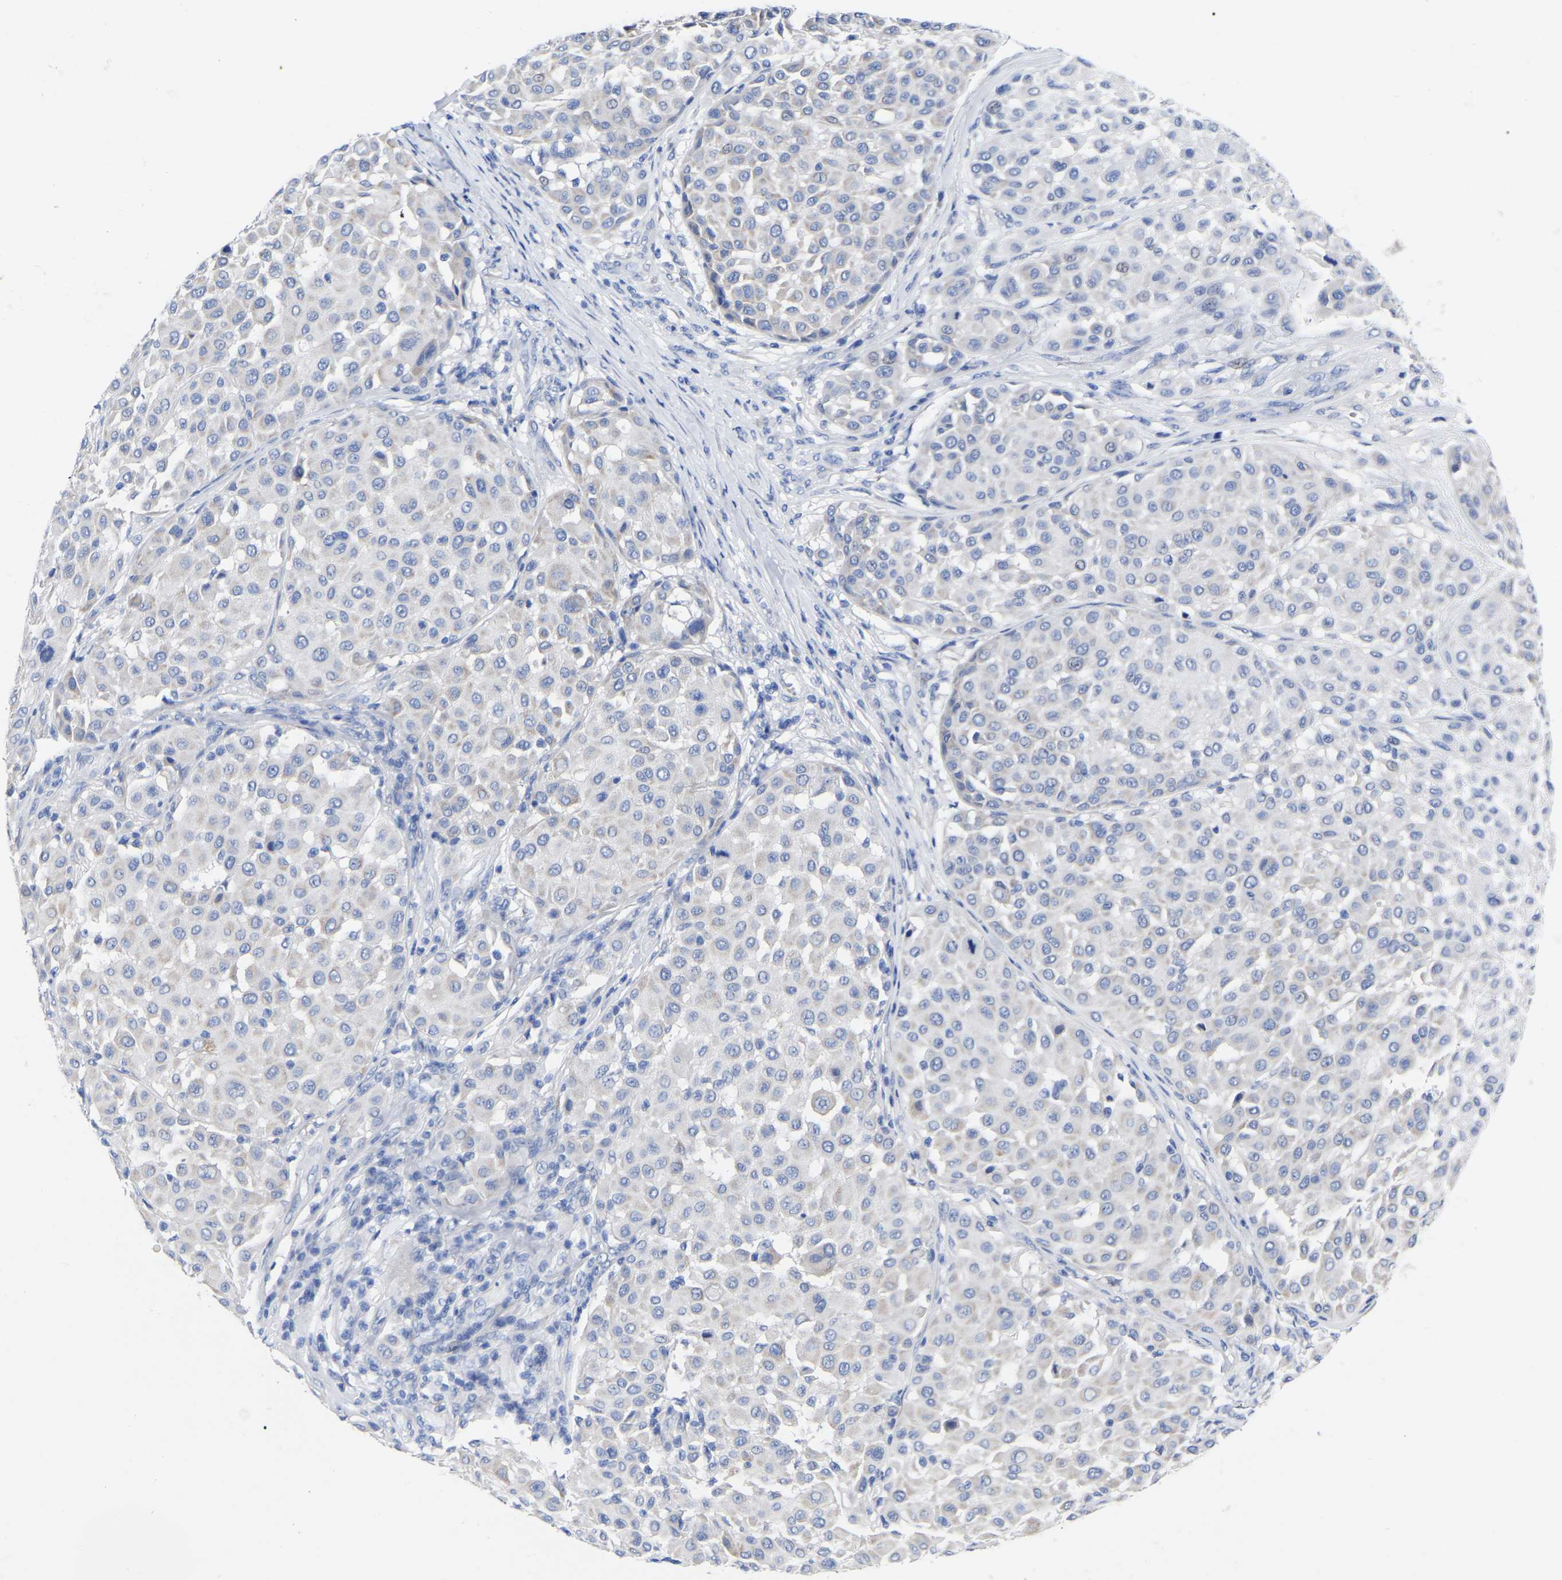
{"staining": {"intensity": "negative", "quantity": "none", "location": "none"}, "tissue": "melanoma", "cell_type": "Tumor cells", "image_type": "cancer", "snomed": [{"axis": "morphology", "description": "Malignant melanoma, Metastatic site"}, {"axis": "topography", "description": "Soft tissue"}], "caption": "Human melanoma stained for a protein using IHC displays no staining in tumor cells.", "gene": "GDF3", "patient": {"sex": "male", "age": 41}}